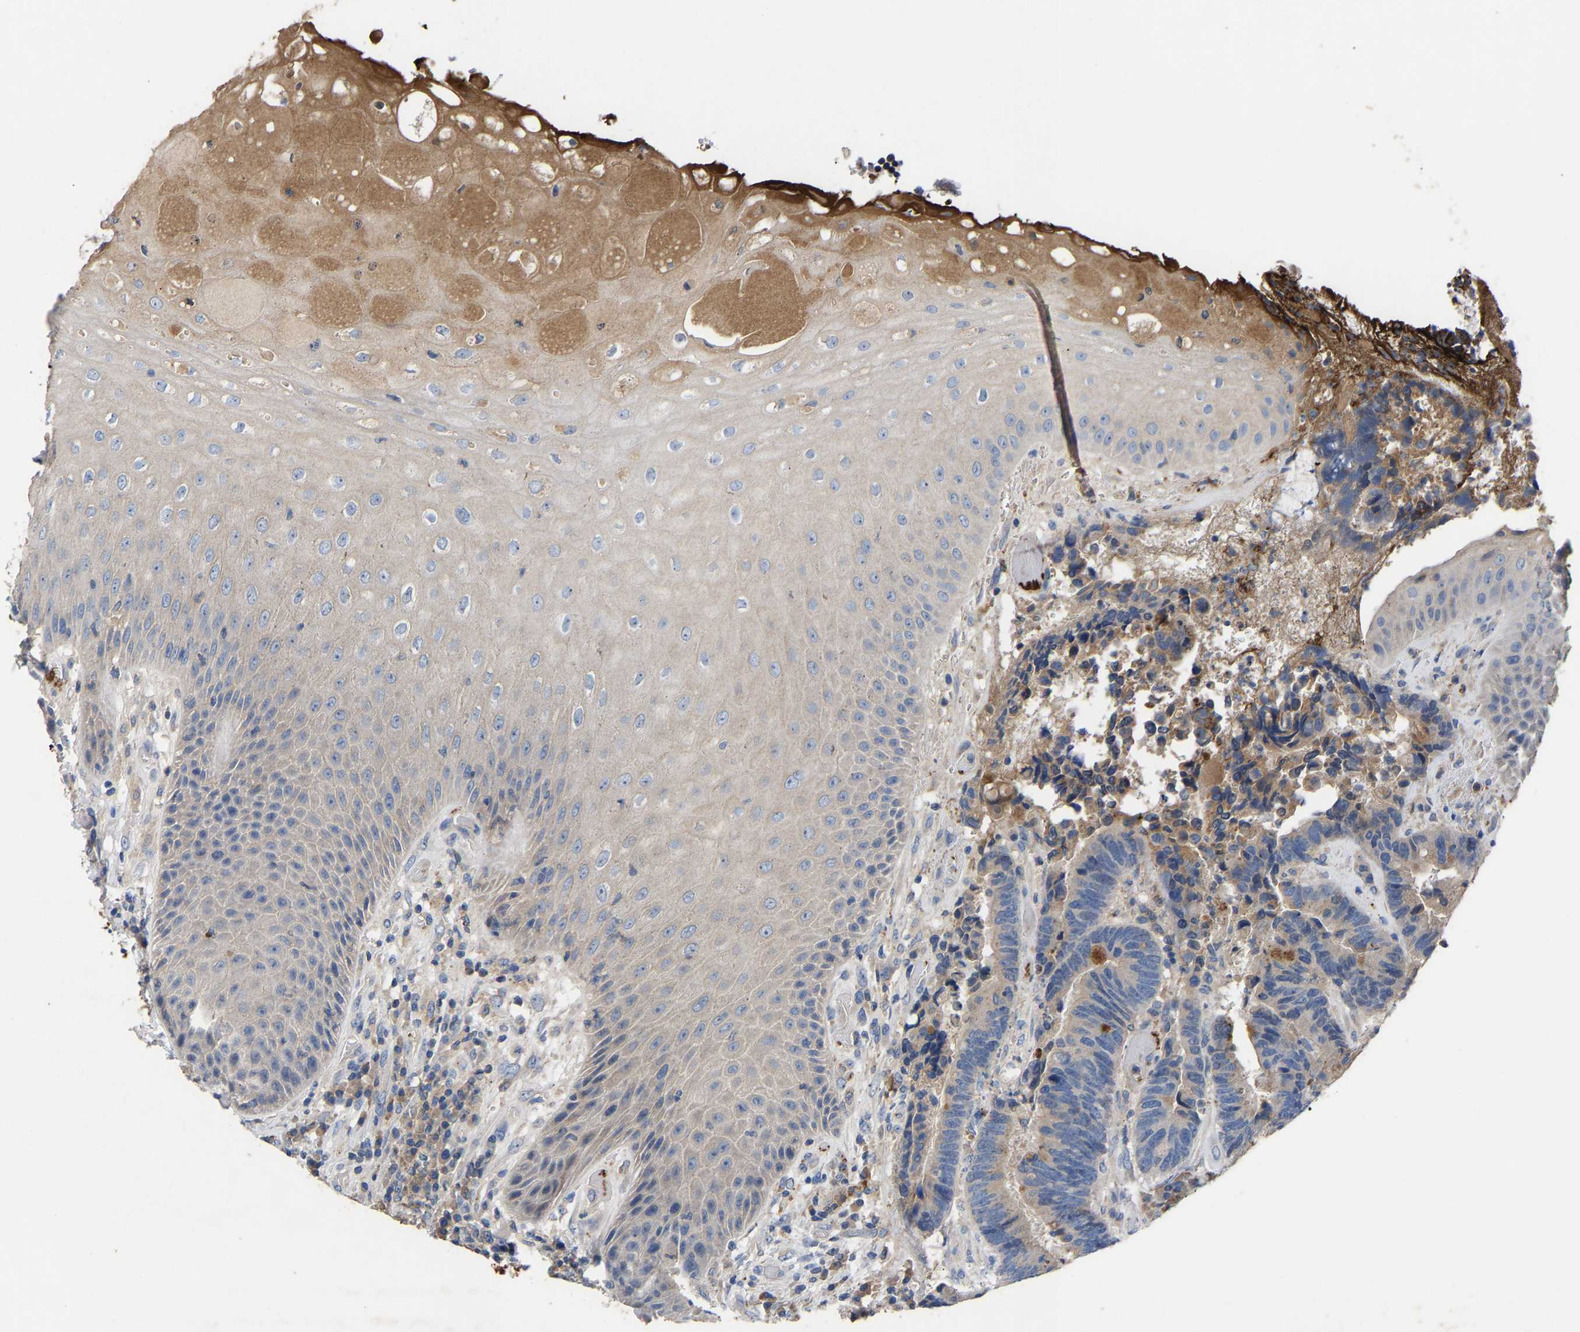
{"staining": {"intensity": "weak", "quantity": "25%-75%", "location": "cytoplasmic/membranous"}, "tissue": "colorectal cancer", "cell_type": "Tumor cells", "image_type": "cancer", "snomed": [{"axis": "morphology", "description": "Adenocarcinoma, NOS"}, {"axis": "topography", "description": "Rectum"}, {"axis": "topography", "description": "Anal"}], "caption": "Tumor cells show low levels of weak cytoplasmic/membranous positivity in about 25%-75% of cells in human adenocarcinoma (colorectal). Nuclei are stained in blue.", "gene": "CCDC171", "patient": {"sex": "female", "age": 89}}